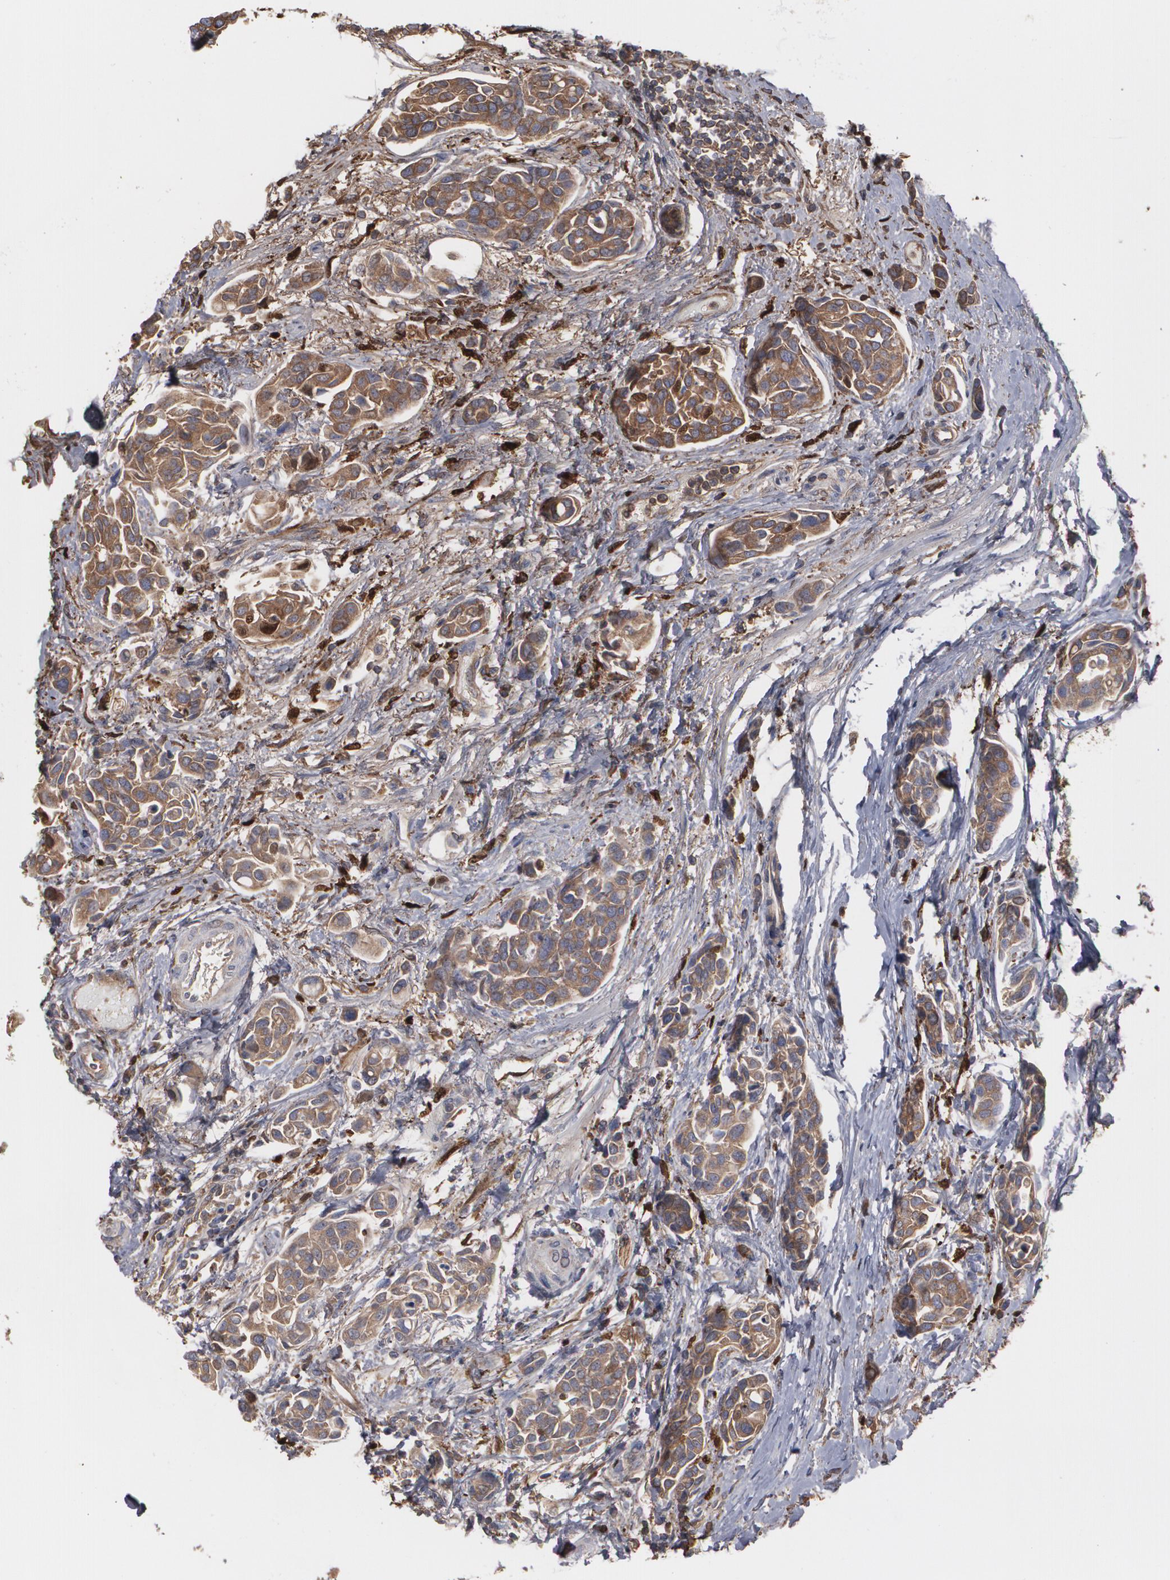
{"staining": {"intensity": "strong", "quantity": ">75%", "location": "cytoplasmic/membranous"}, "tissue": "urothelial cancer", "cell_type": "Tumor cells", "image_type": "cancer", "snomed": [{"axis": "morphology", "description": "Urothelial carcinoma, High grade"}, {"axis": "topography", "description": "Urinary bladder"}], "caption": "Protein staining of urothelial cancer tissue reveals strong cytoplasmic/membranous expression in approximately >75% of tumor cells. Nuclei are stained in blue.", "gene": "ODC1", "patient": {"sex": "male", "age": 78}}